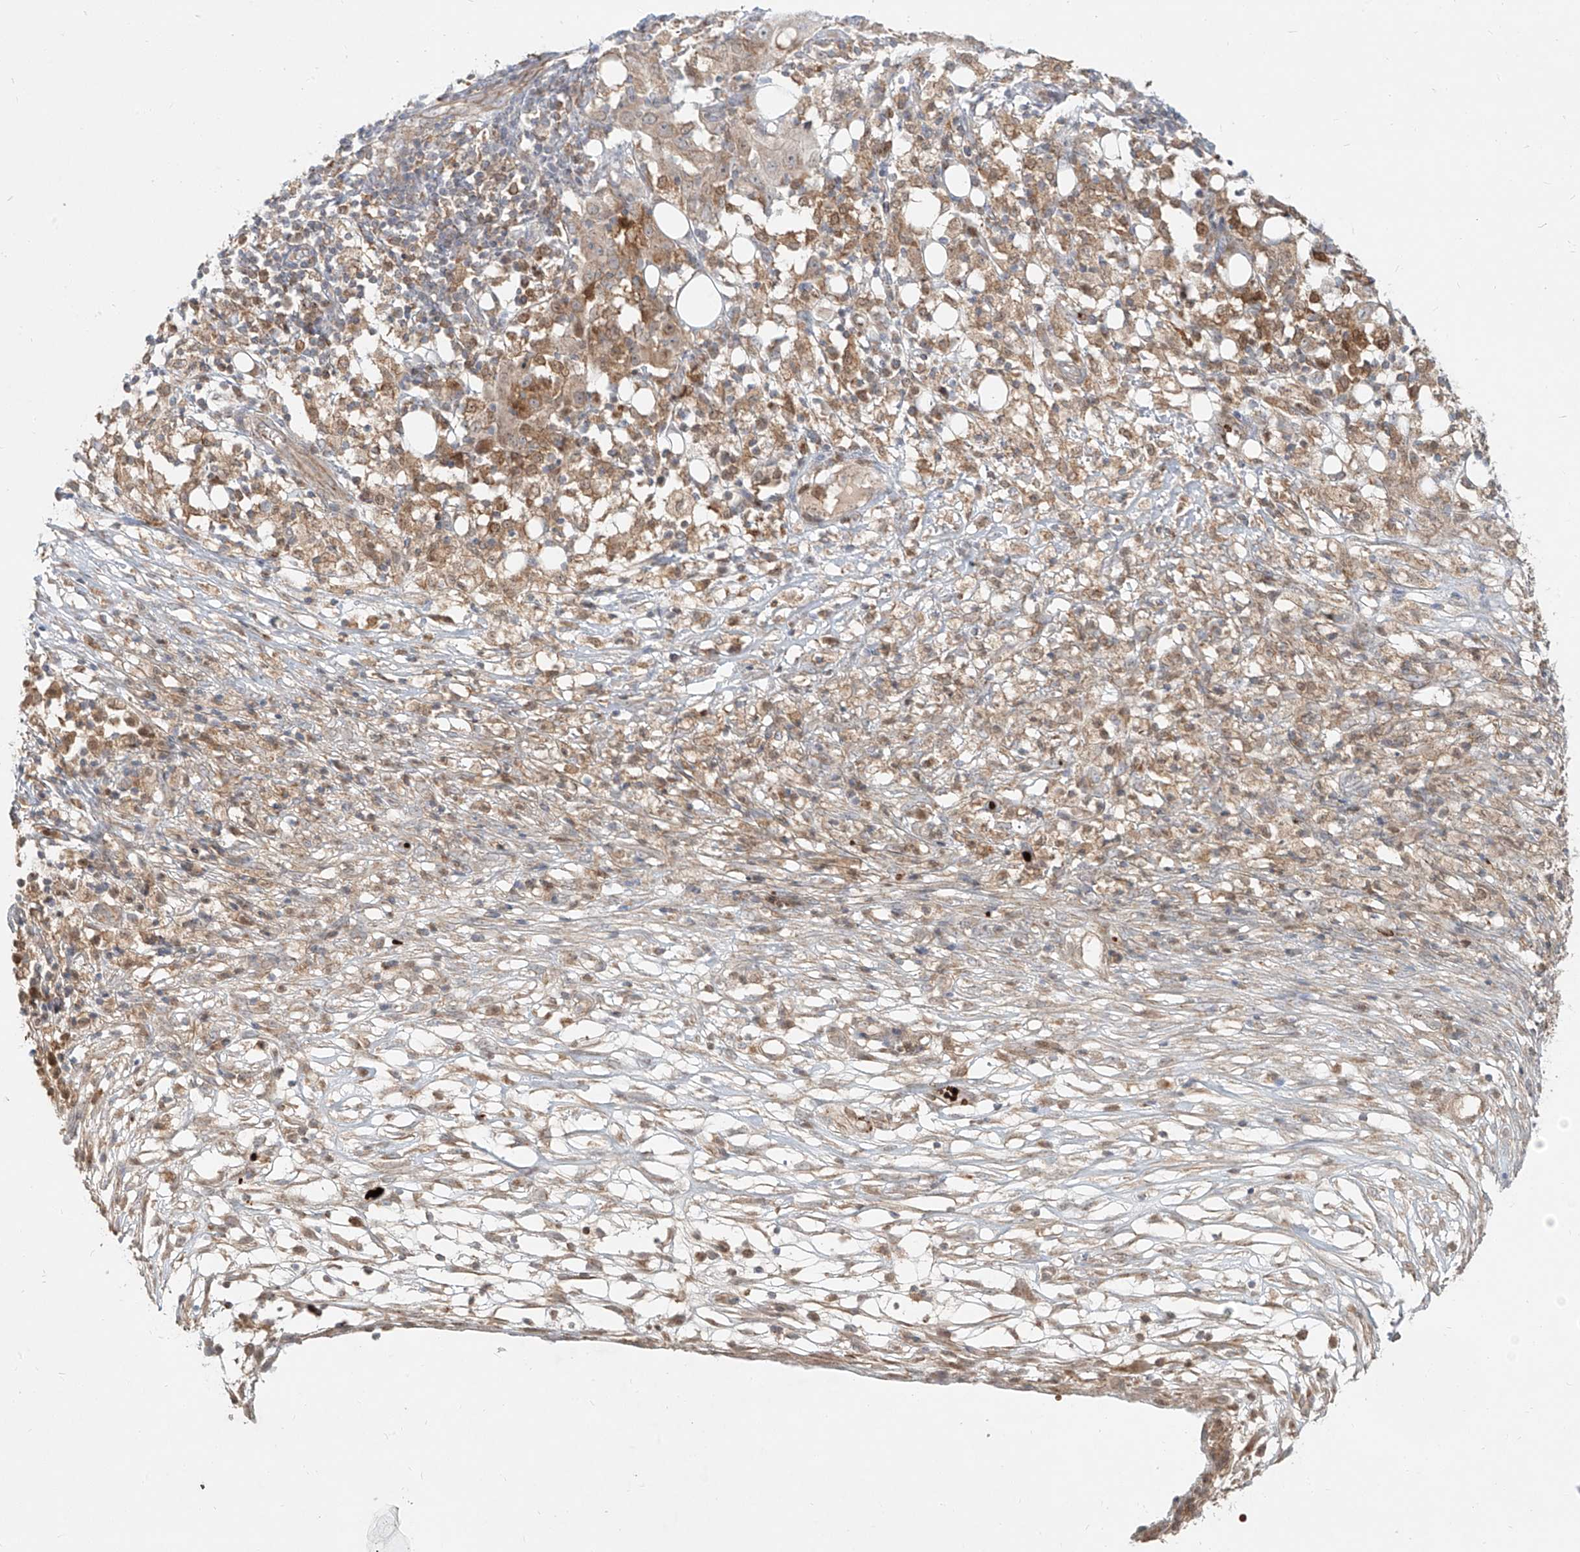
{"staining": {"intensity": "moderate", "quantity": ">75%", "location": "cytoplasmic/membranous,nuclear"}, "tissue": "ovarian cancer", "cell_type": "Tumor cells", "image_type": "cancer", "snomed": [{"axis": "morphology", "description": "Carcinoma, endometroid"}, {"axis": "topography", "description": "Ovary"}], "caption": "The immunohistochemical stain shows moderate cytoplasmic/membranous and nuclear expression in tumor cells of ovarian cancer tissue.", "gene": "FGD2", "patient": {"sex": "female", "age": 42}}